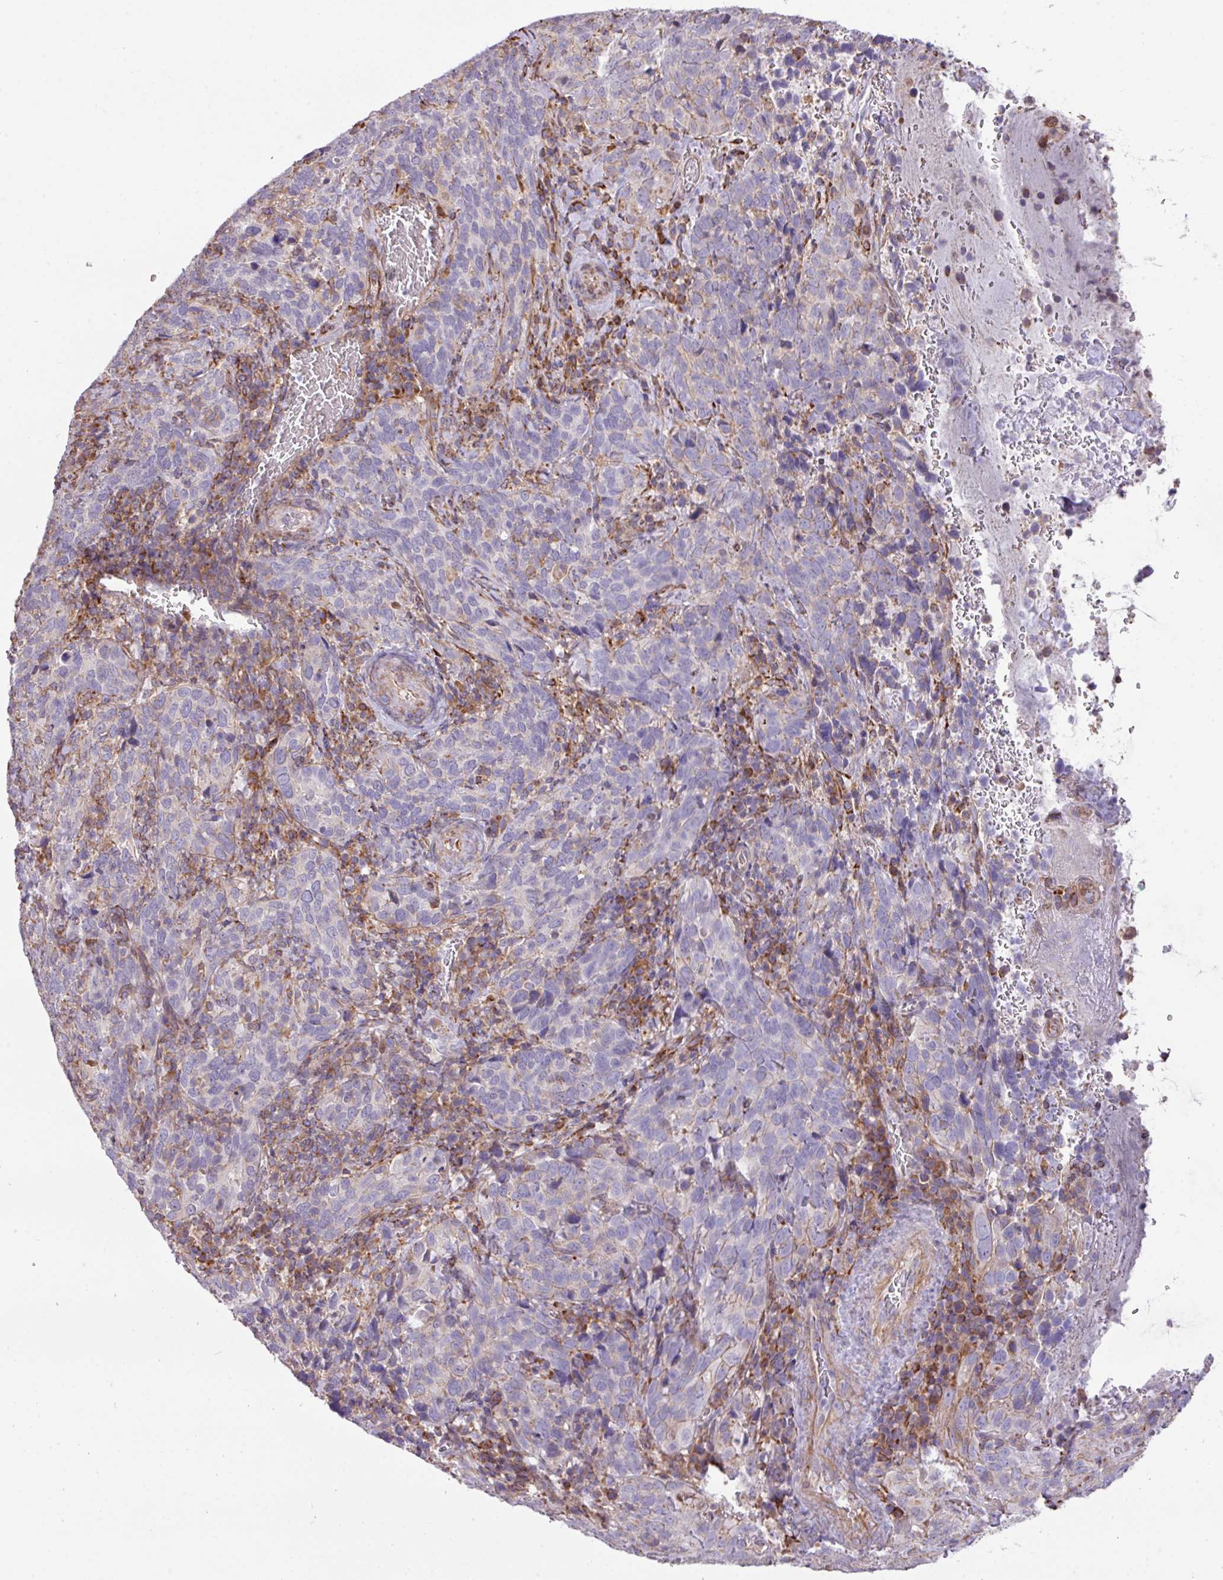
{"staining": {"intensity": "negative", "quantity": "none", "location": "none"}, "tissue": "cervical cancer", "cell_type": "Tumor cells", "image_type": "cancer", "snomed": [{"axis": "morphology", "description": "Squamous cell carcinoma, NOS"}, {"axis": "topography", "description": "Cervix"}], "caption": "There is no significant positivity in tumor cells of cervical cancer (squamous cell carcinoma).", "gene": "LRRC41", "patient": {"sex": "female", "age": 51}}